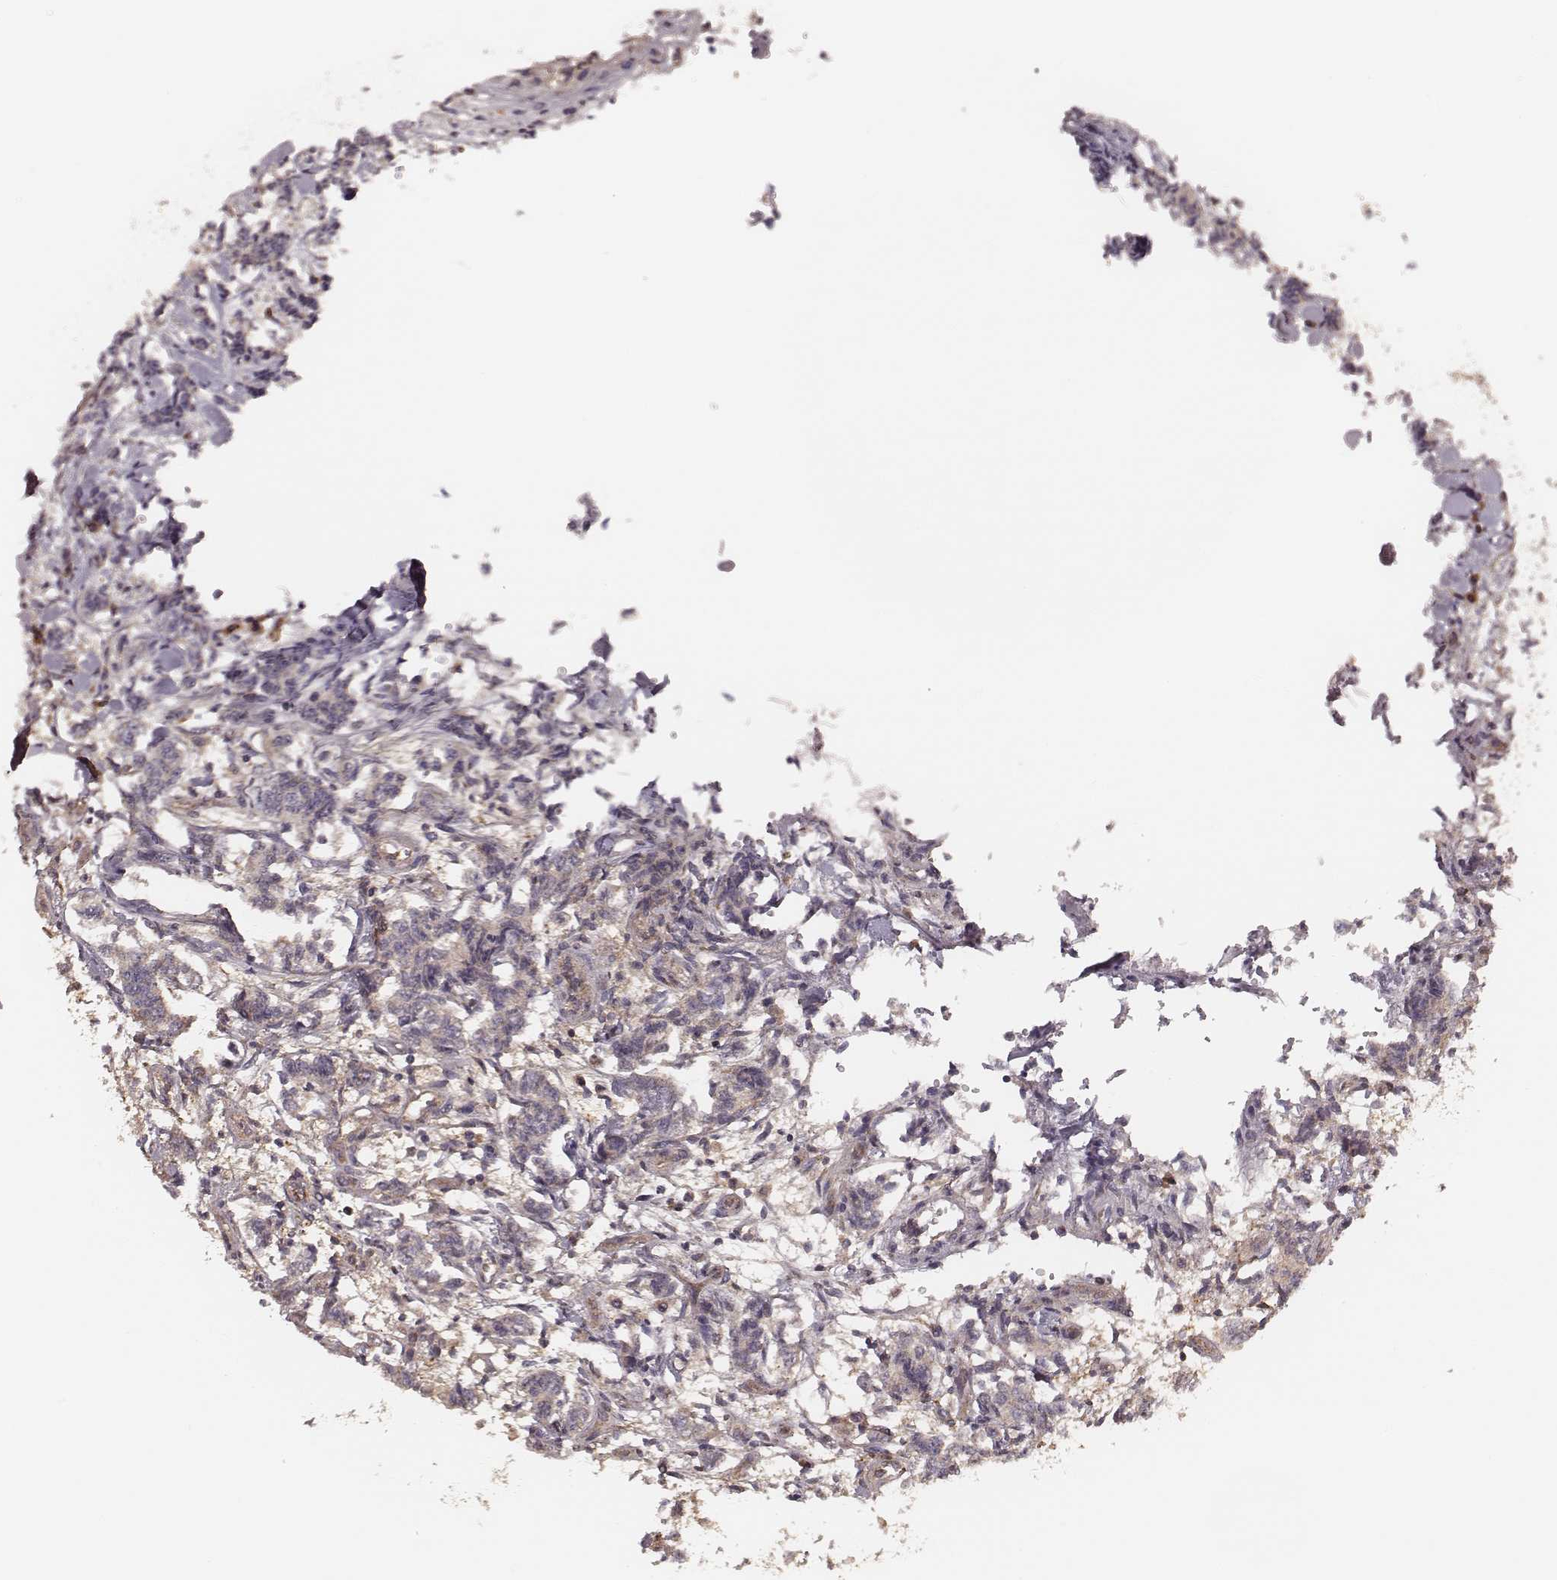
{"staining": {"intensity": "weak", "quantity": "25%-75%", "location": "cytoplasmic/membranous"}, "tissue": "carcinoid", "cell_type": "Tumor cells", "image_type": "cancer", "snomed": [{"axis": "morphology", "description": "Carcinoid, malignant, NOS"}, {"axis": "topography", "description": "Kidney"}], "caption": "This micrograph reveals carcinoid stained with IHC to label a protein in brown. The cytoplasmic/membranous of tumor cells show weak positivity for the protein. Nuclei are counter-stained blue.", "gene": "CARS1", "patient": {"sex": "female", "age": 41}}